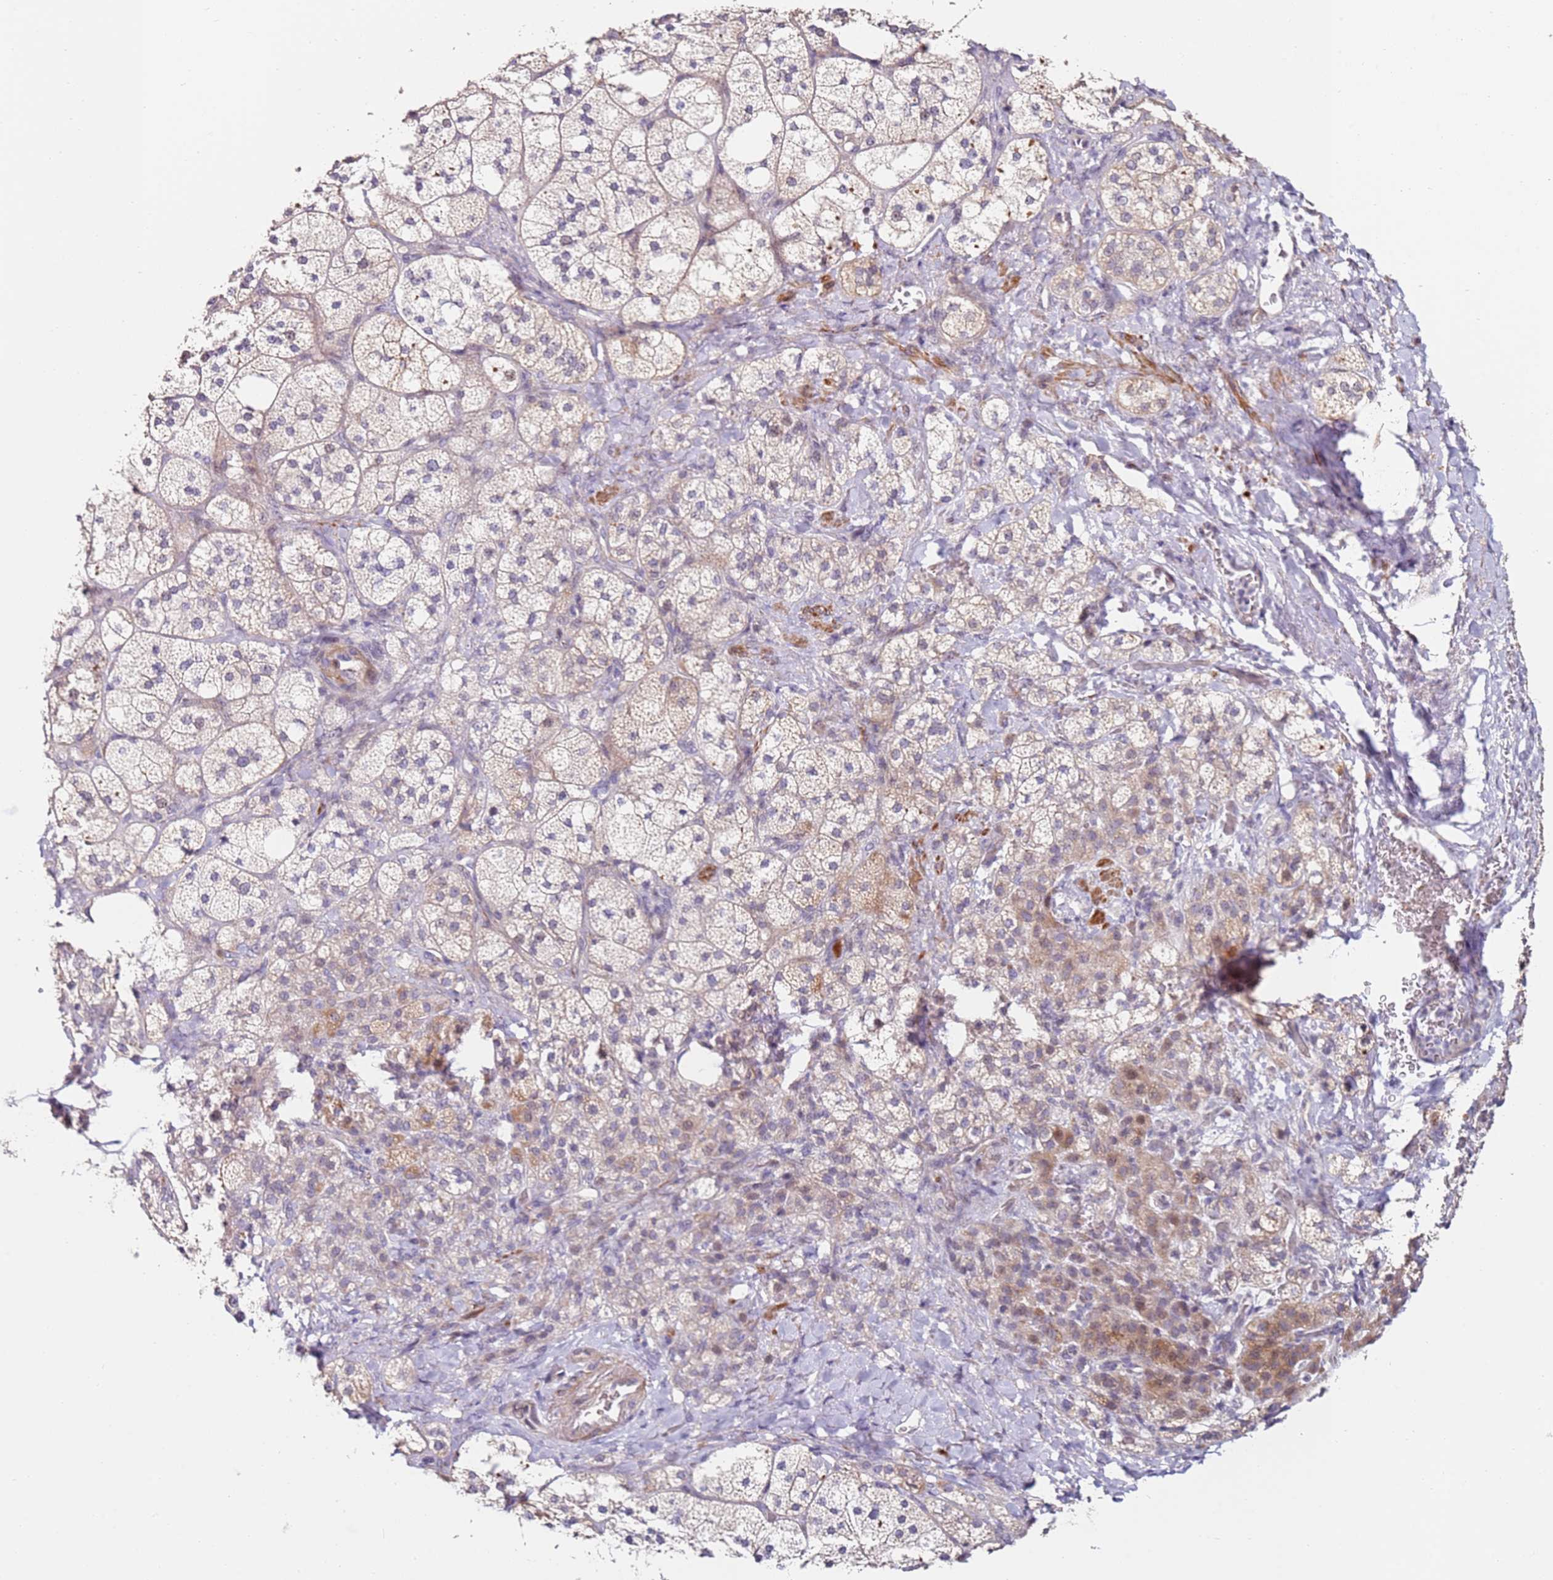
{"staining": {"intensity": "moderate", "quantity": "<25%", "location": "cytoplasmic/membranous"}, "tissue": "adrenal gland", "cell_type": "Glandular cells", "image_type": "normal", "snomed": [{"axis": "morphology", "description": "Normal tissue, NOS"}, {"axis": "topography", "description": "Adrenal gland"}], "caption": "A brown stain shows moderate cytoplasmic/membranous positivity of a protein in glandular cells of unremarkable human adrenal gland. (DAB IHC with brightfield microscopy, high magnification).", "gene": "RARS2", "patient": {"sex": "male", "age": 61}}